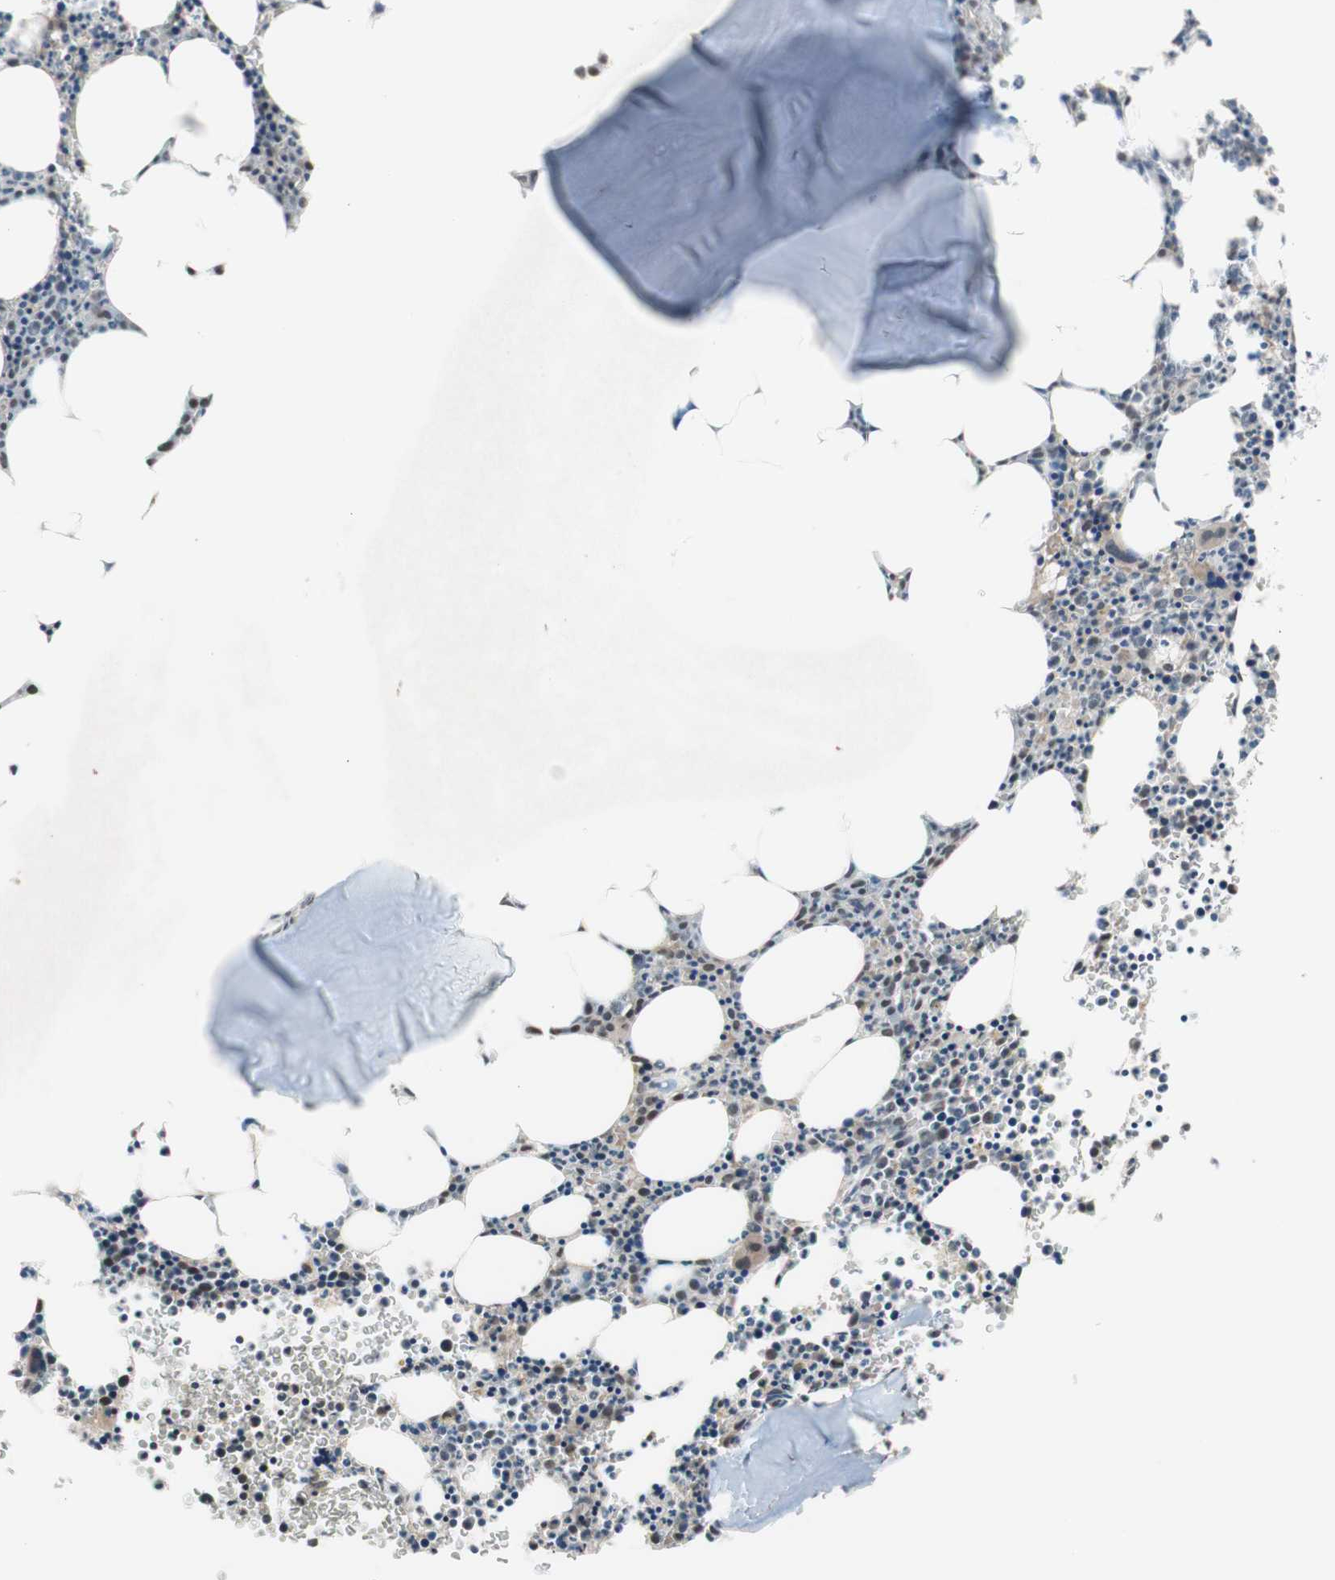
{"staining": {"intensity": "moderate", "quantity": "25%-75%", "location": "cytoplasmic/membranous,nuclear"}, "tissue": "bone marrow", "cell_type": "Hematopoietic cells", "image_type": "normal", "snomed": [{"axis": "morphology", "description": "Normal tissue, NOS"}, {"axis": "morphology", "description": "Inflammation, NOS"}, {"axis": "topography", "description": "Bone marrow"}], "caption": "An image of bone marrow stained for a protein reveals moderate cytoplasmic/membranous,nuclear brown staining in hematopoietic cells. The protein is stained brown, and the nuclei are stained in blue (DAB (3,3'-diaminobenzidine) IHC with brightfield microscopy, high magnification).", "gene": "CD55", "patient": {"sex": "female", "age": 61}}